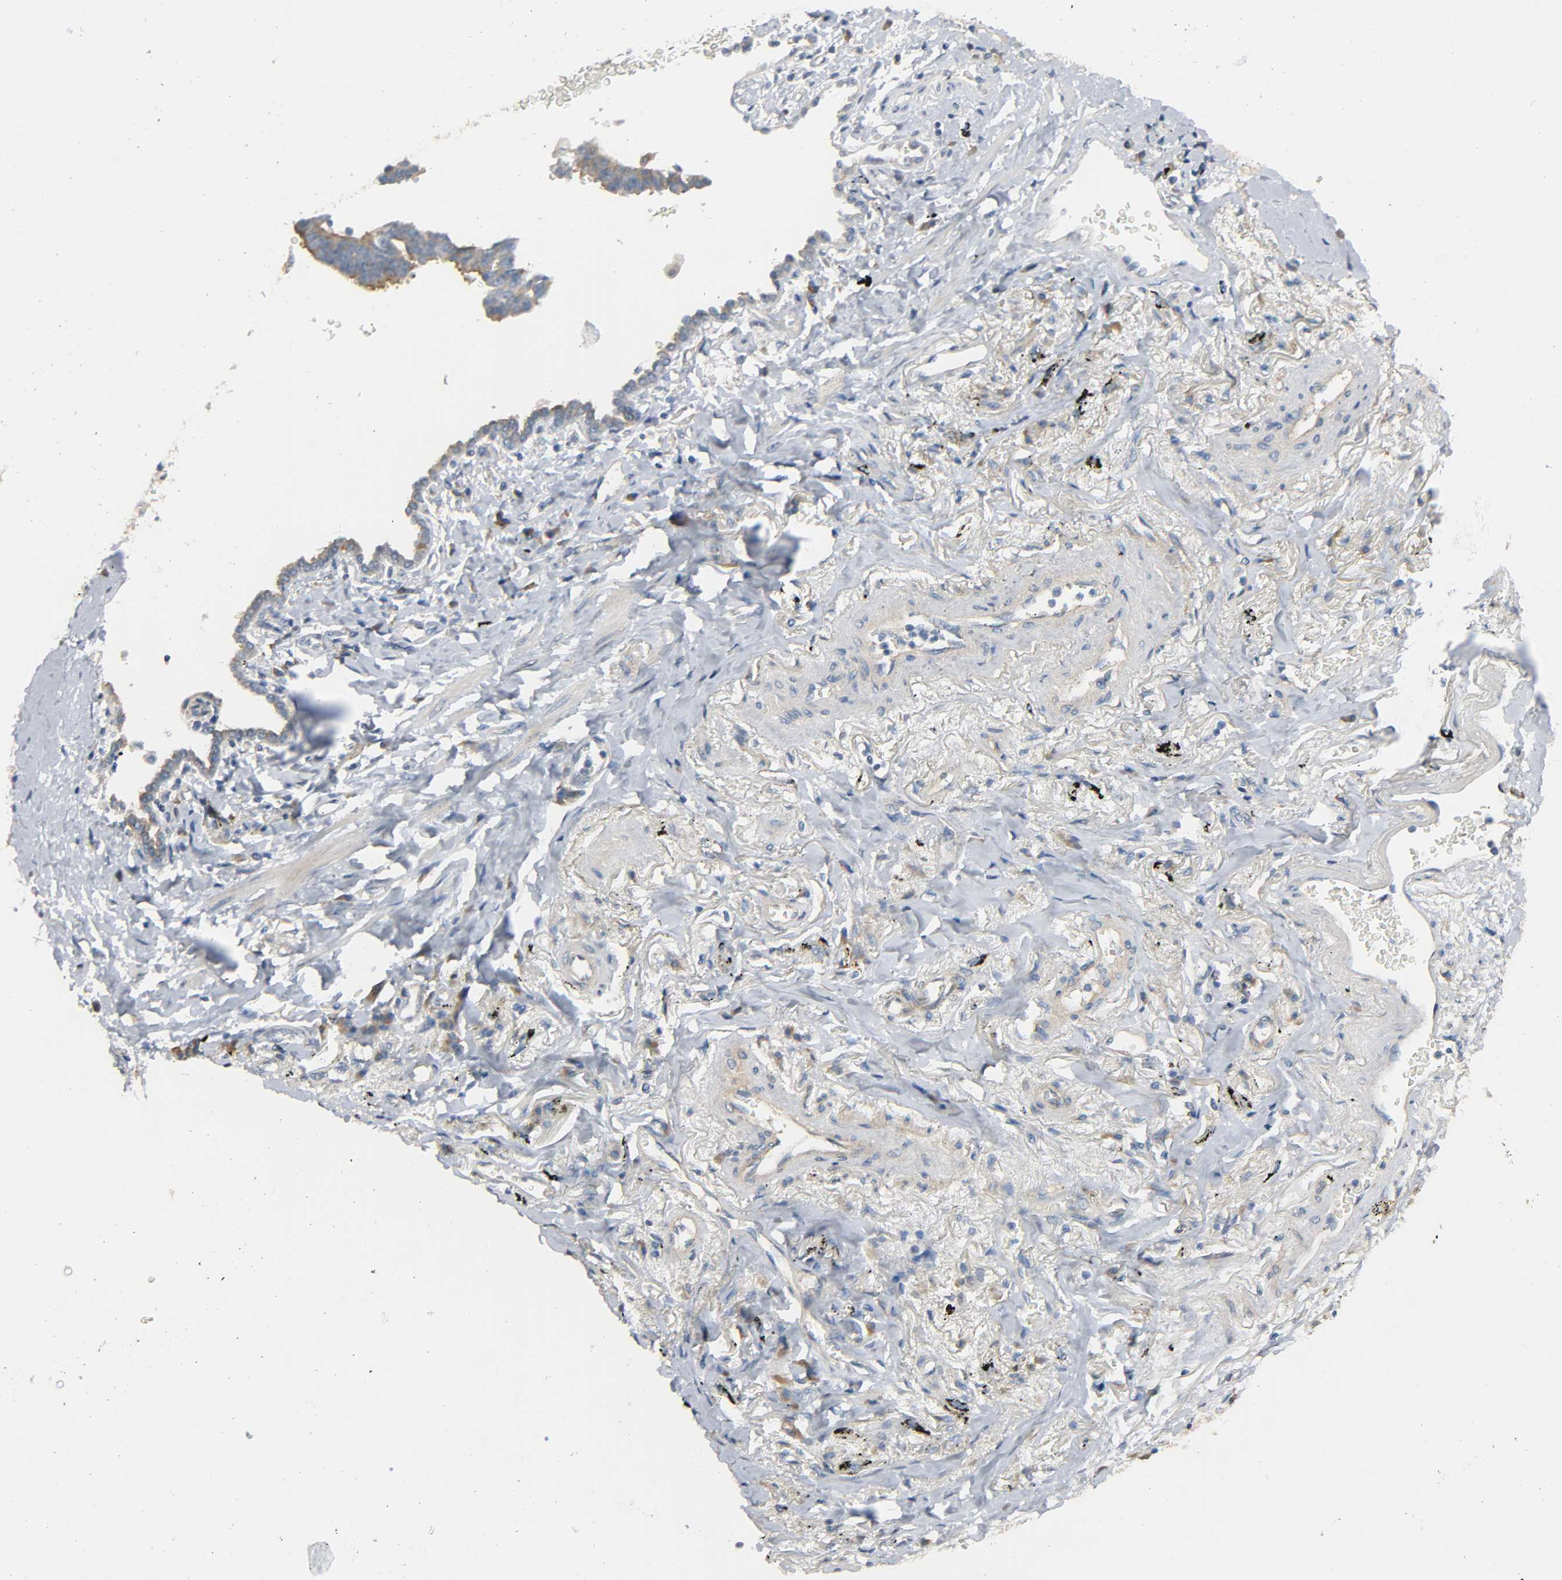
{"staining": {"intensity": "moderate", "quantity": ">75%", "location": "cytoplasmic/membranous"}, "tissue": "lung cancer", "cell_type": "Tumor cells", "image_type": "cancer", "snomed": [{"axis": "morphology", "description": "Adenocarcinoma, NOS"}, {"axis": "topography", "description": "Lung"}], "caption": "Tumor cells display medium levels of moderate cytoplasmic/membranous expression in approximately >75% of cells in human lung cancer.", "gene": "ARPC1A", "patient": {"sex": "female", "age": 64}}